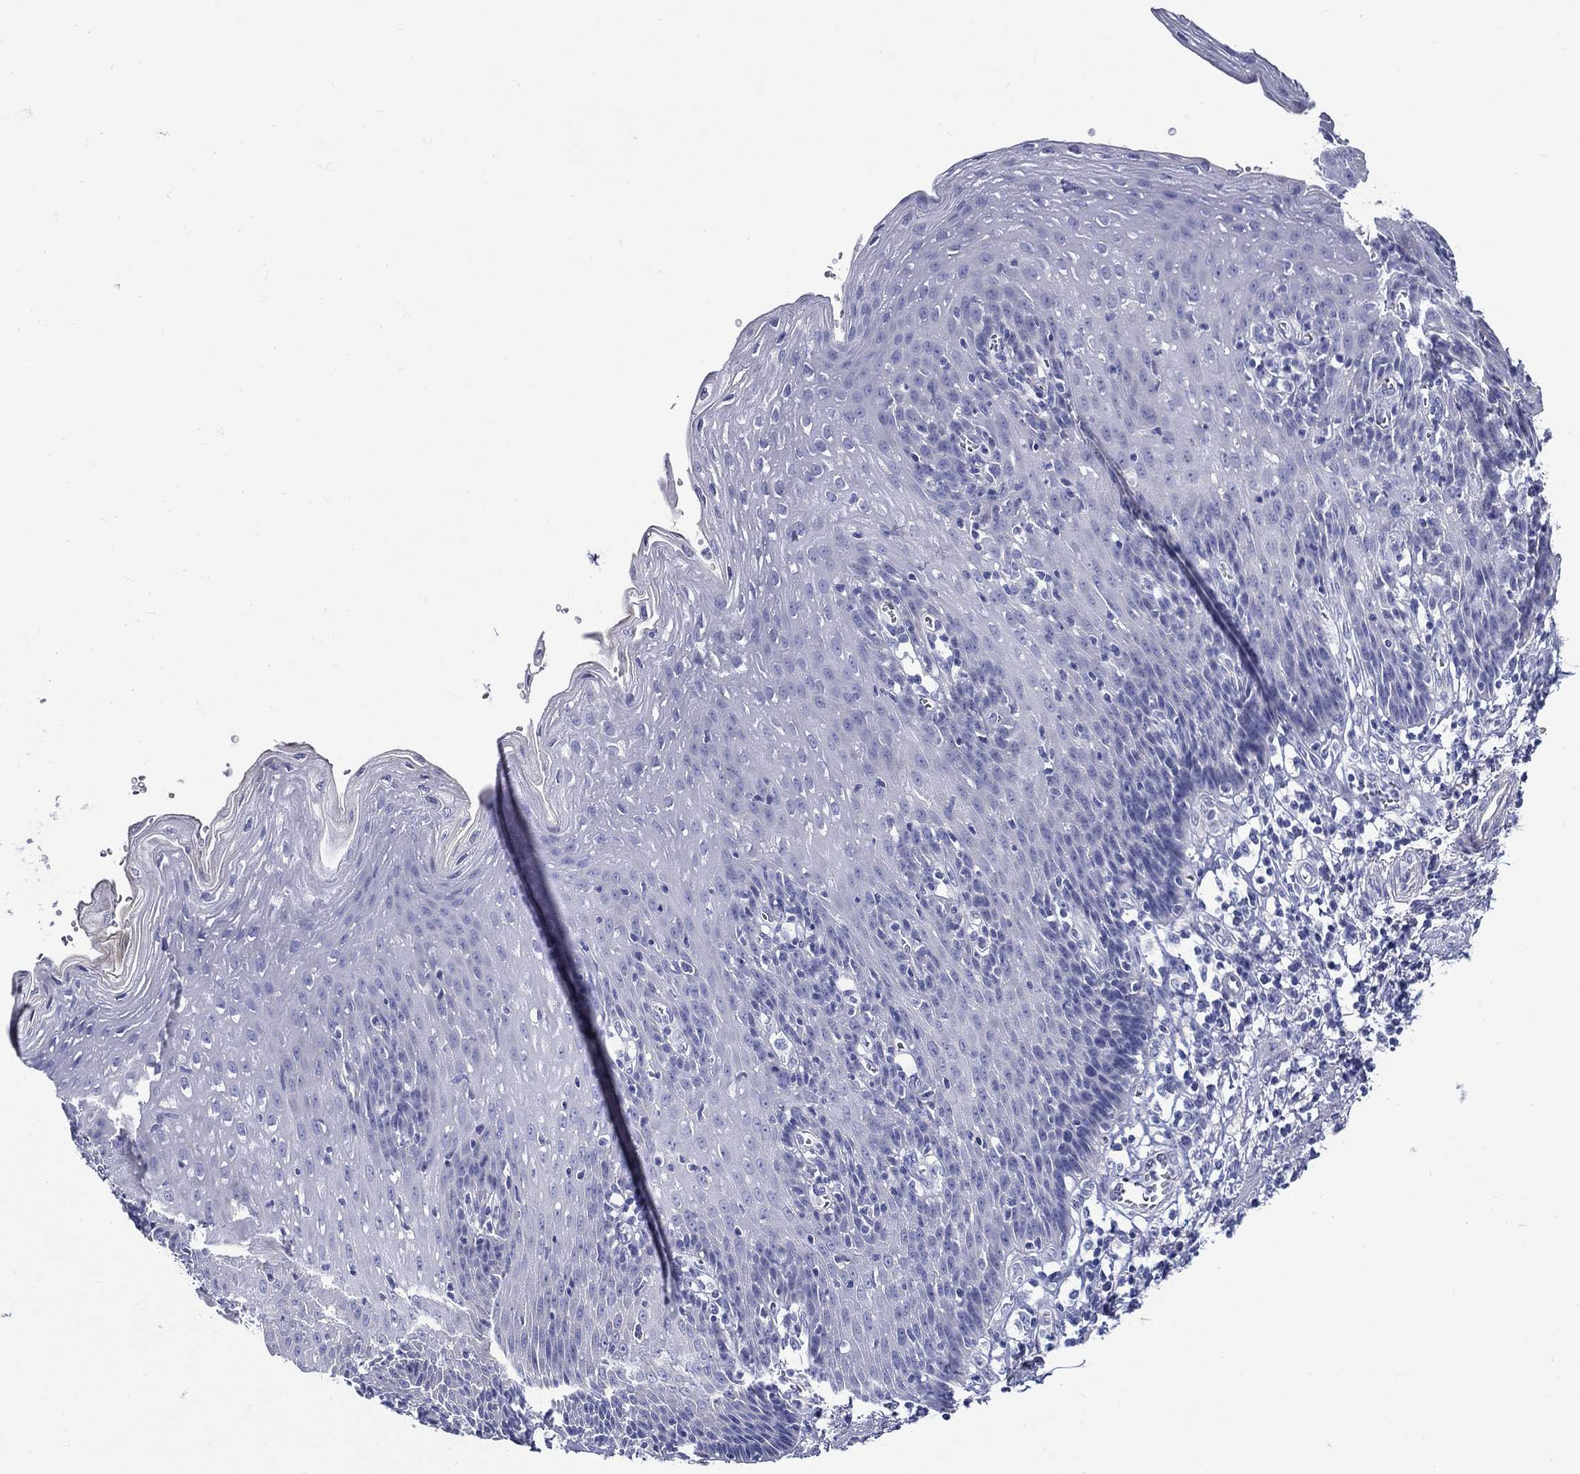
{"staining": {"intensity": "negative", "quantity": "none", "location": "none"}, "tissue": "esophagus", "cell_type": "Squamous epithelial cells", "image_type": "normal", "snomed": [{"axis": "morphology", "description": "Normal tissue, NOS"}, {"axis": "topography", "description": "Esophagus"}], "caption": "Immunohistochemistry micrograph of unremarkable human esophagus stained for a protein (brown), which demonstrates no expression in squamous epithelial cells.", "gene": "CRYGS", "patient": {"sex": "male", "age": 57}}